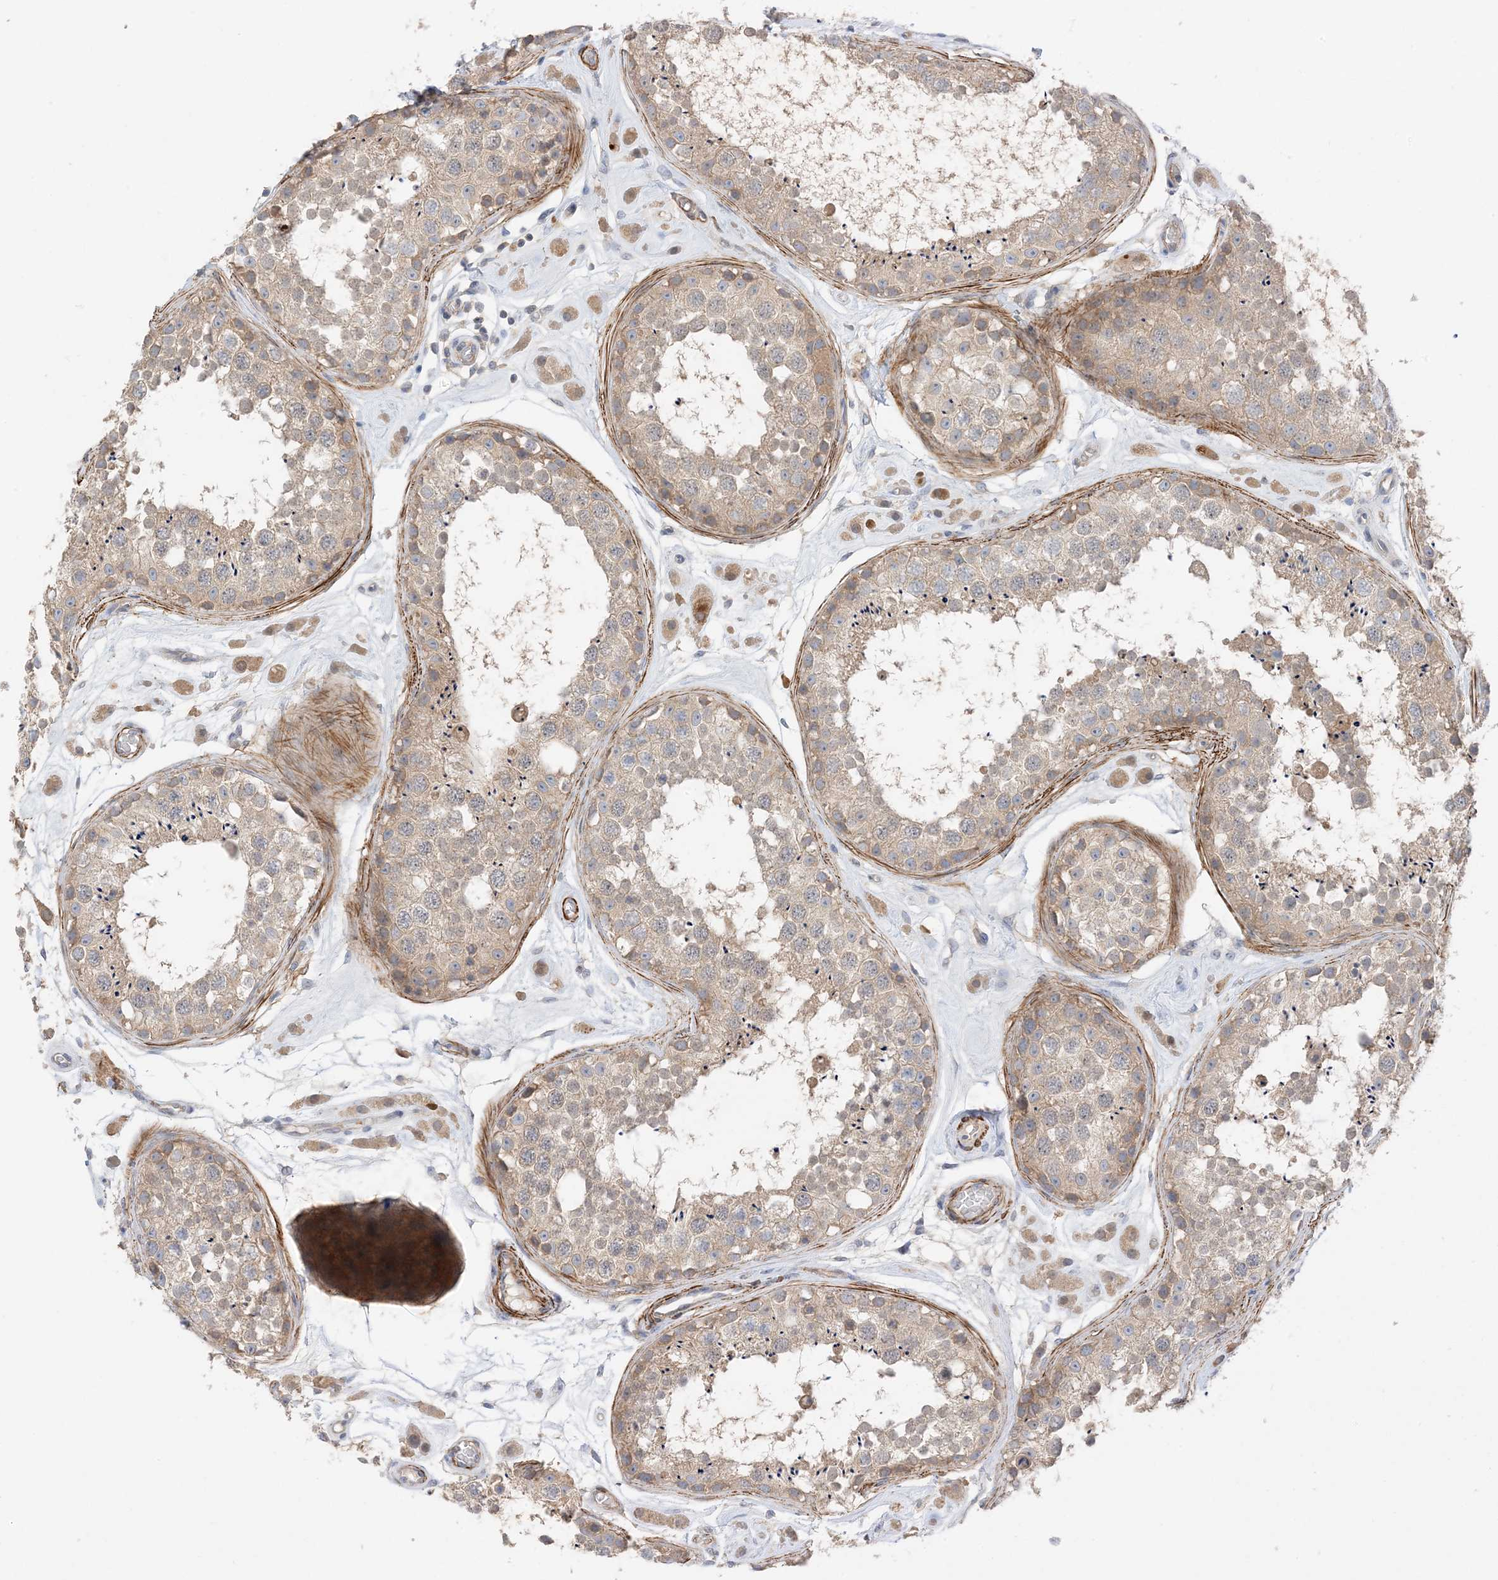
{"staining": {"intensity": "moderate", "quantity": "25%-75%", "location": "cytoplasmic/membranous"}, "tissue": "testis", "cell_type": "Cells in seminiferous ducts", "image_type": "normal", "snomed": [{"axis": "morphology", "description": "Normal tissue, NOS"}, {"axis": "topography", "description": "Testis"}], "caption": "Cells in seminiferous ducts reveal medium levels of moderate cytoplasmic/membranous expression in about 25%-75% of cells in normal human testis.", "gene": "KIFBP", "patient": {"sex": "male", "age": 25}}